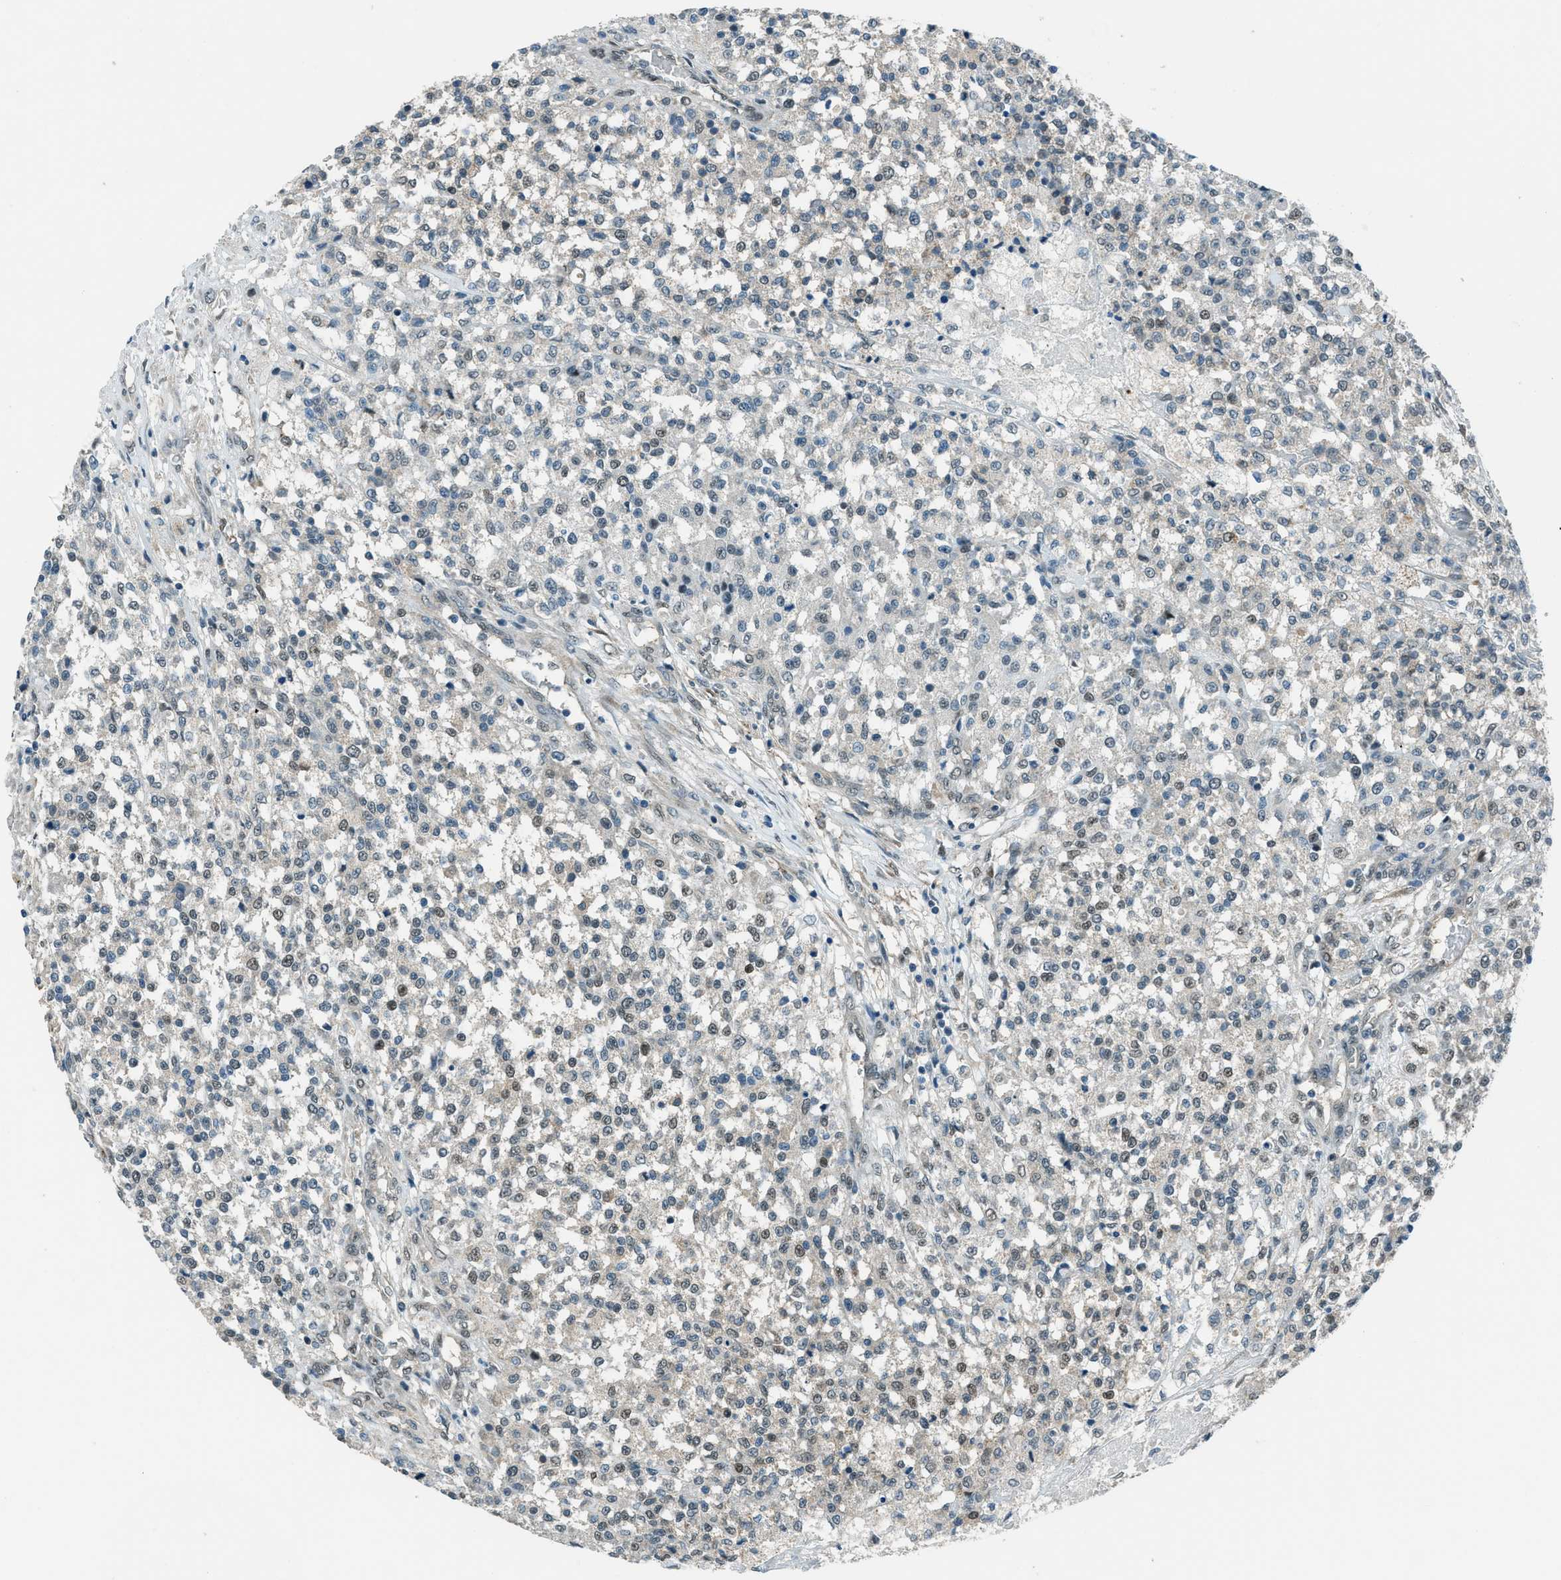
{"staining": {"intensity": "weak", "quantity": "<25%", "location": "nuclear"}, "tissue": "testis cancer", "cell_type": "Tumor cells", "image_type": "cancer", "snomed": [{"axis": "morphology", "description": "Seminoma, NOS"}, {"axis": "topography", "description": "Testis"}], "caption": "Tumor cells are negative for brown protein staining in seminoma (testis). The staining was performed using DAB to visualize the protein expression in brown, while the nuclei were stained in blue with hematoxylin (Magnification: 20x).", "gene": "NPEPL1", "patient": {"sex": "male", "age": 59}}